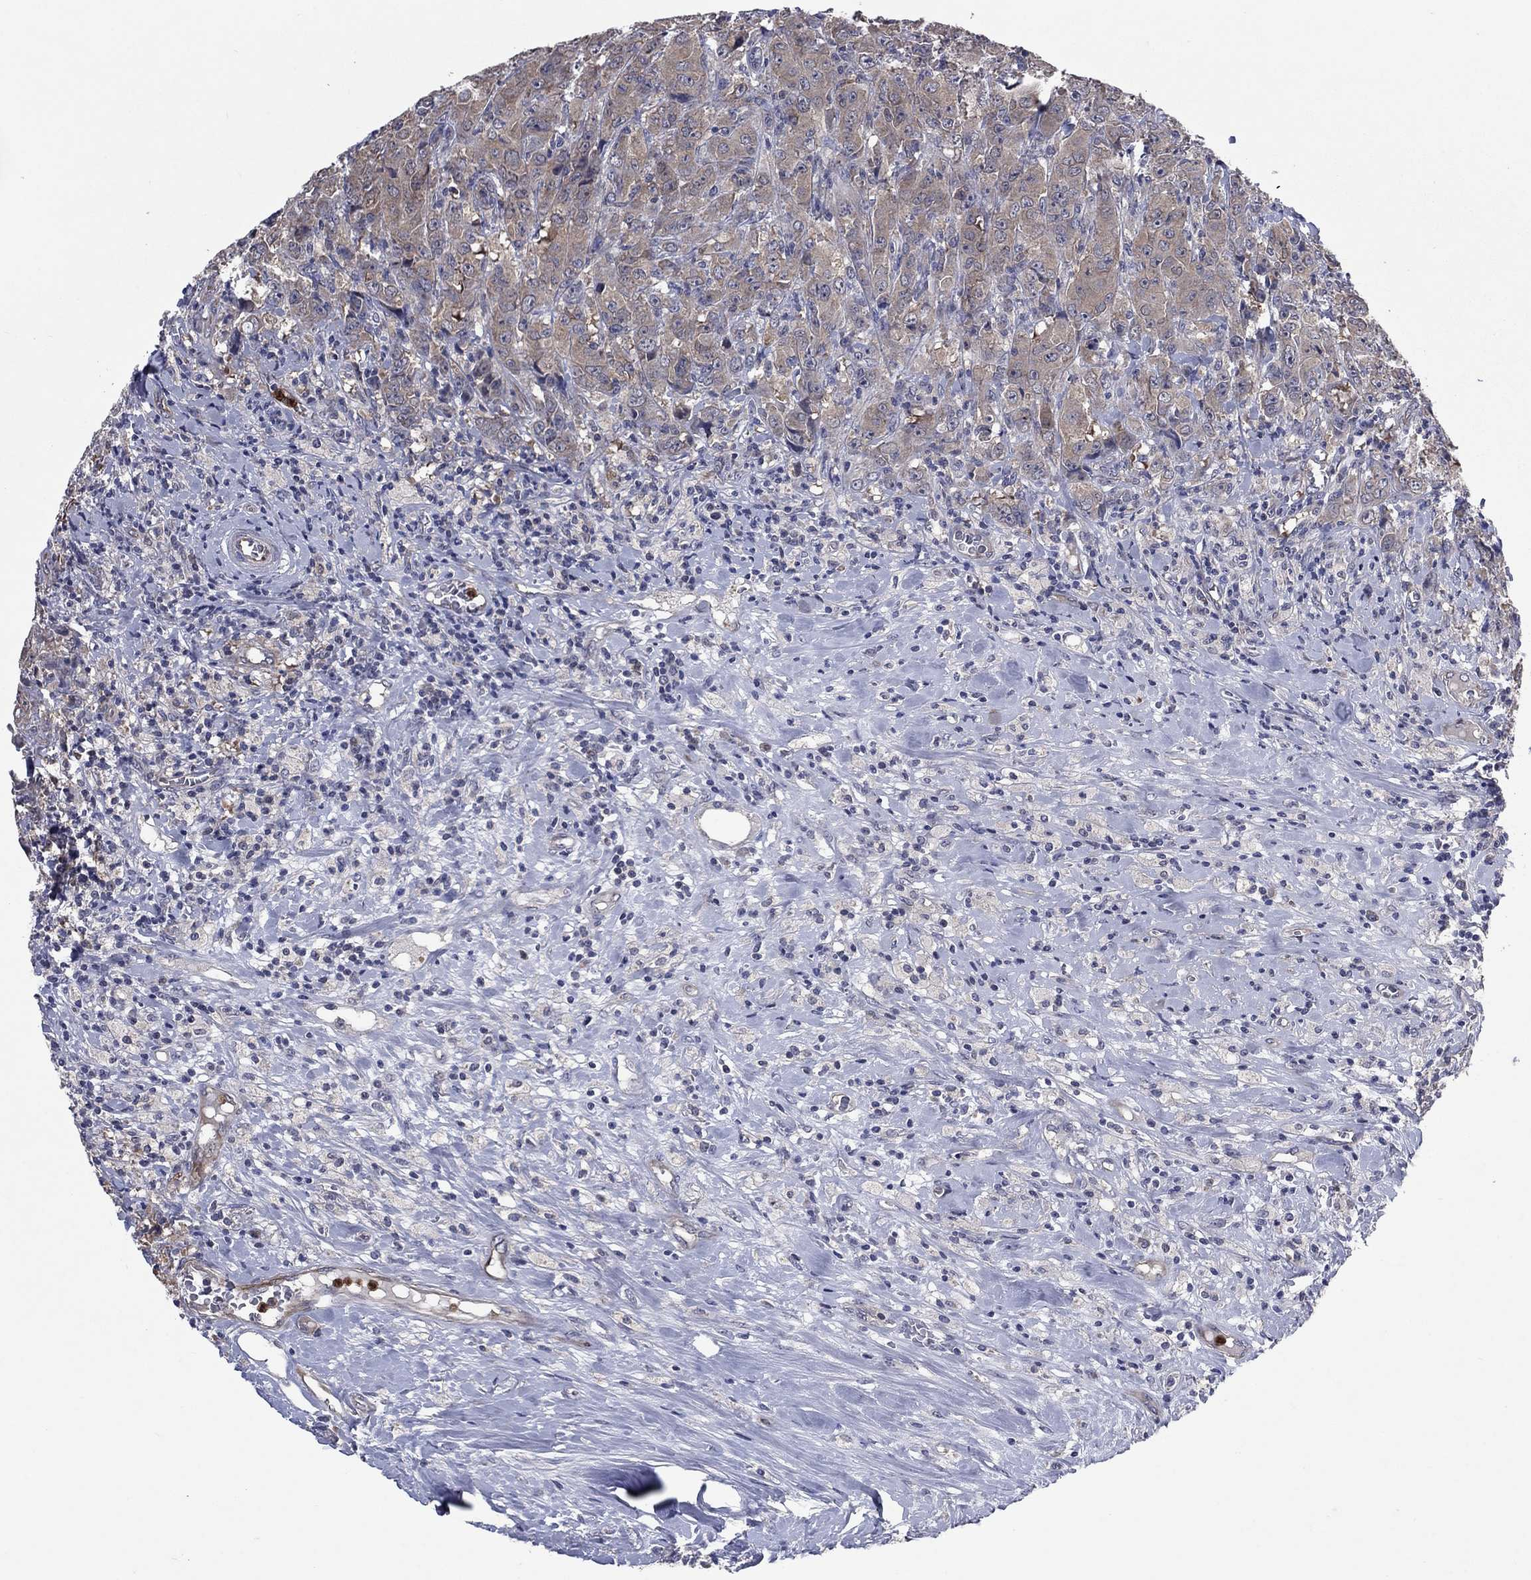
{"staining": {"intensity": "weak", "quantity": "<25%", "location": "cytoplasmic/membranous"}, "tissue": "breast cancer", "cell_type": "Tumor cells", "image_type": "cancer", "snomed": [{"axis": "morphology", "description": "Duct carcinoma"}, {"axis": "topography", "description": "Breast"}], "caption": "A photomicrograph of breast cancer stained for a protein shows no brown staining in tumor cells.", "gene": "MSRB1", "patient": {"sex": "female", "age": 43}}